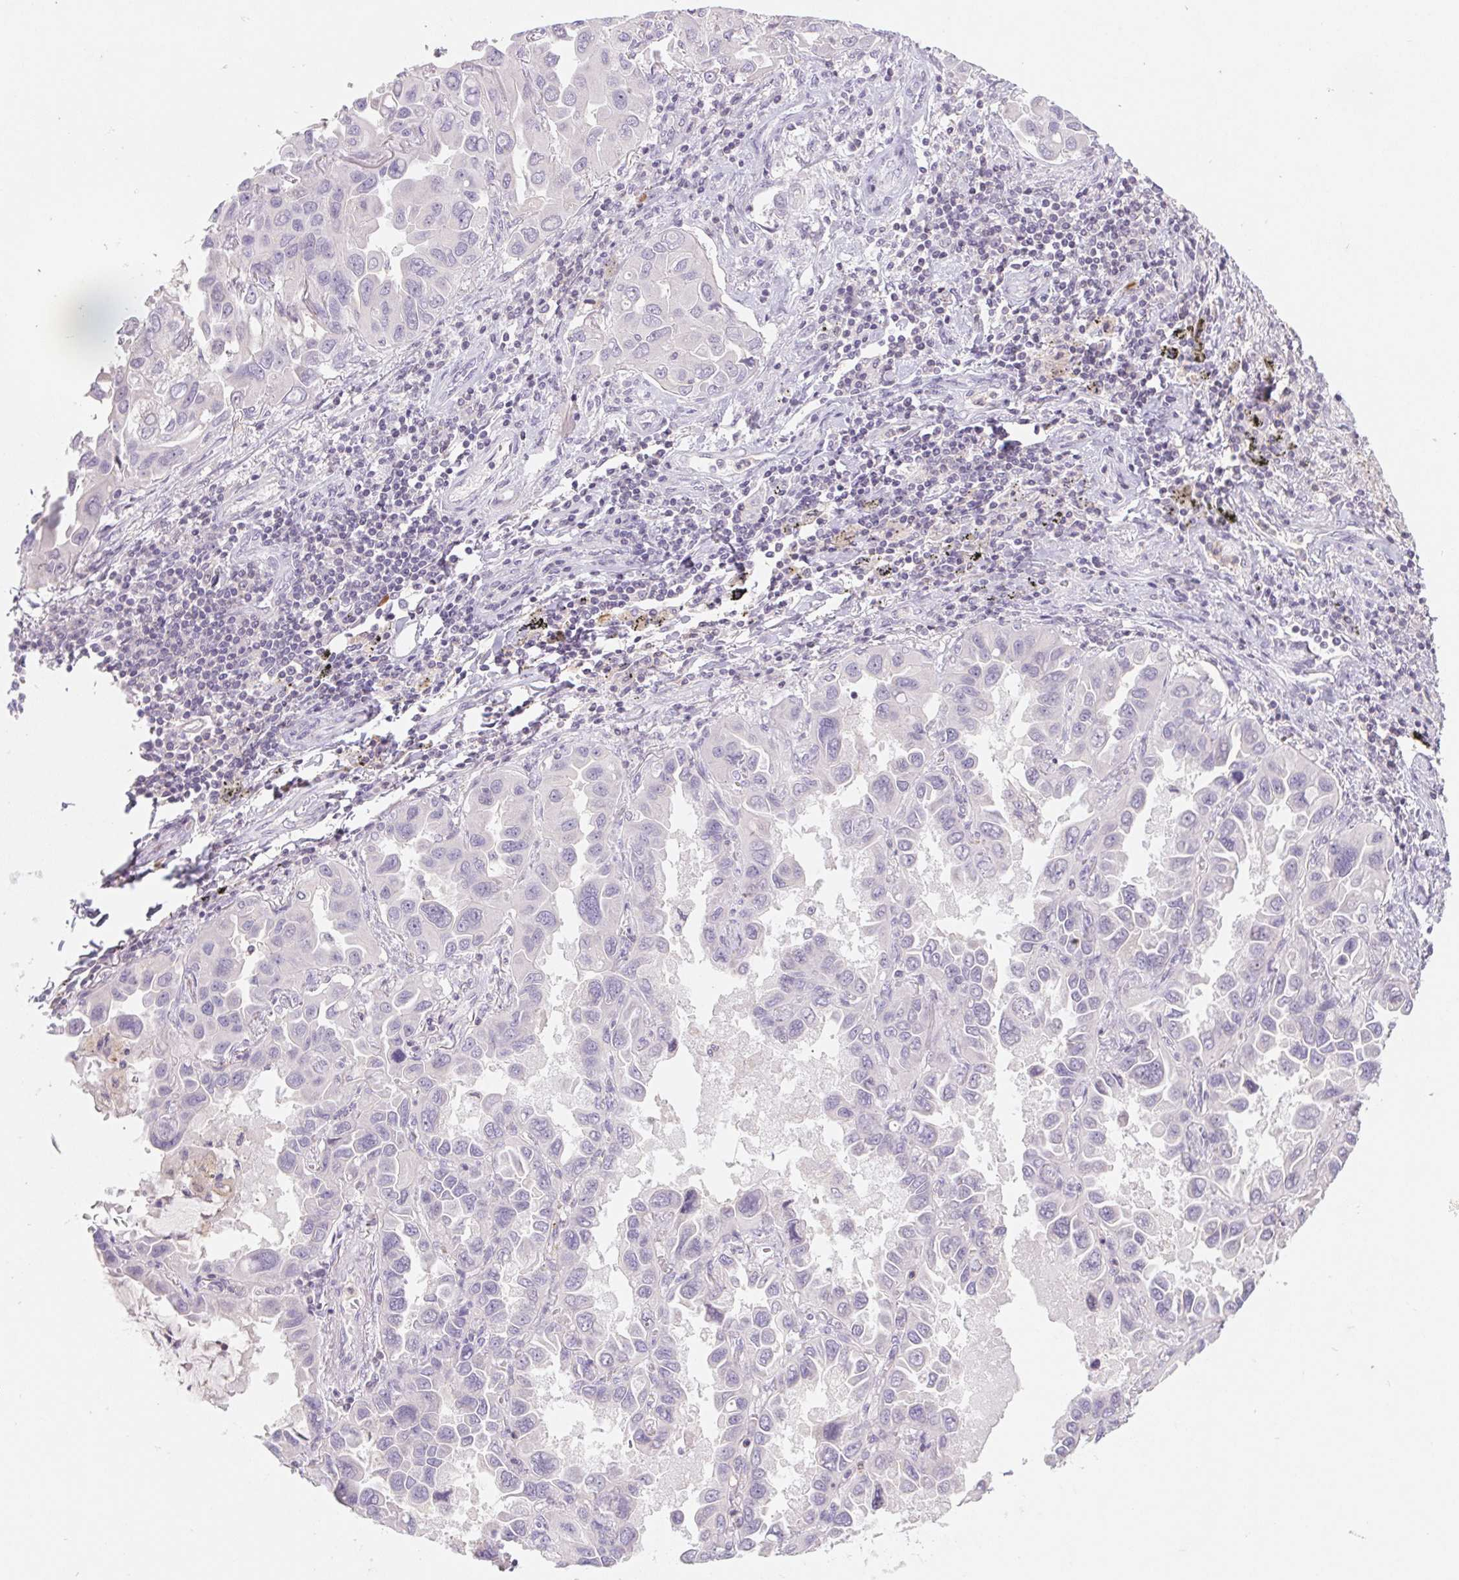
{"staining": {"intensity": "negative", "quantity": "none", "location": "none"}, "tissue": "lung cancer", "cell_type": "Tumor cells", "image_type": "cancer", "snomed": [{"axis": "morphology", "description": "Adenocarcinoma, NOS"}, {"axis": "topography", "description": "Lung"}], "caption": "Lung cancer was stained to show a protein in brown. There is no significant expression in tumor cells. (IHC, brightfield microscopy, high magnification).", "gene": "KIF26A", "patient": {"sex": "male", "age": 64}}